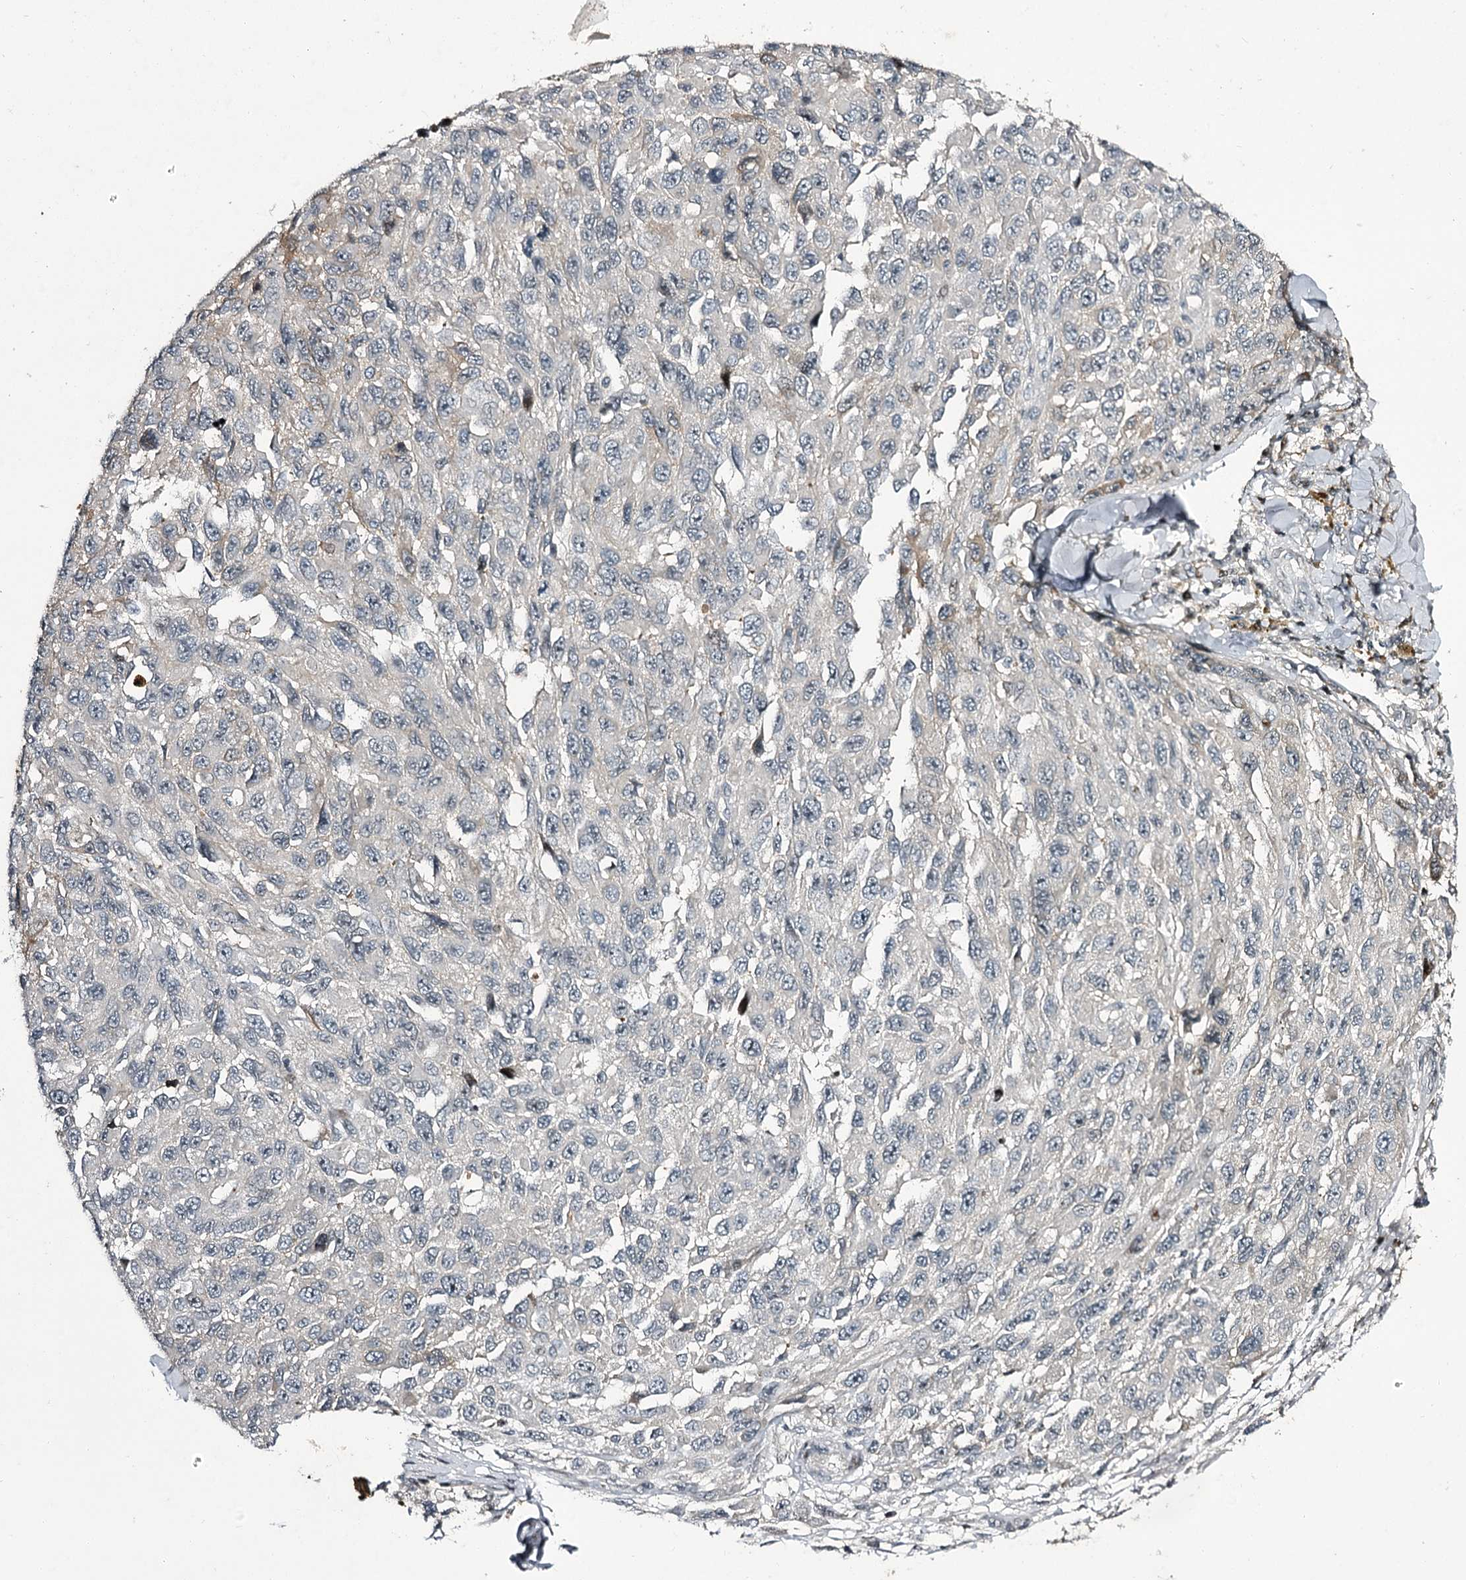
{"staining": {"intensity": "negative", "quantity": "none", "location": "none"}, "tissue": "melanoma", "cell_type": "Tumor cells", "image_type": "cancer", "snomed": [{"axis": "morphology", "description": "Normal tissue, NOS"}, {"axis": "morphology", "description": "Malignant melanoma, NOS"}, {"axis": "topography", "description": "Skin"}], "caption": "This image is of melanoma stained with immunohistochemistry to label a protein in brown with the nuclei are counter-stained blue. There is no positivity in tumor cells.", "gene": "ITFG2", "patient": {"sex": "female", "age": 96}}